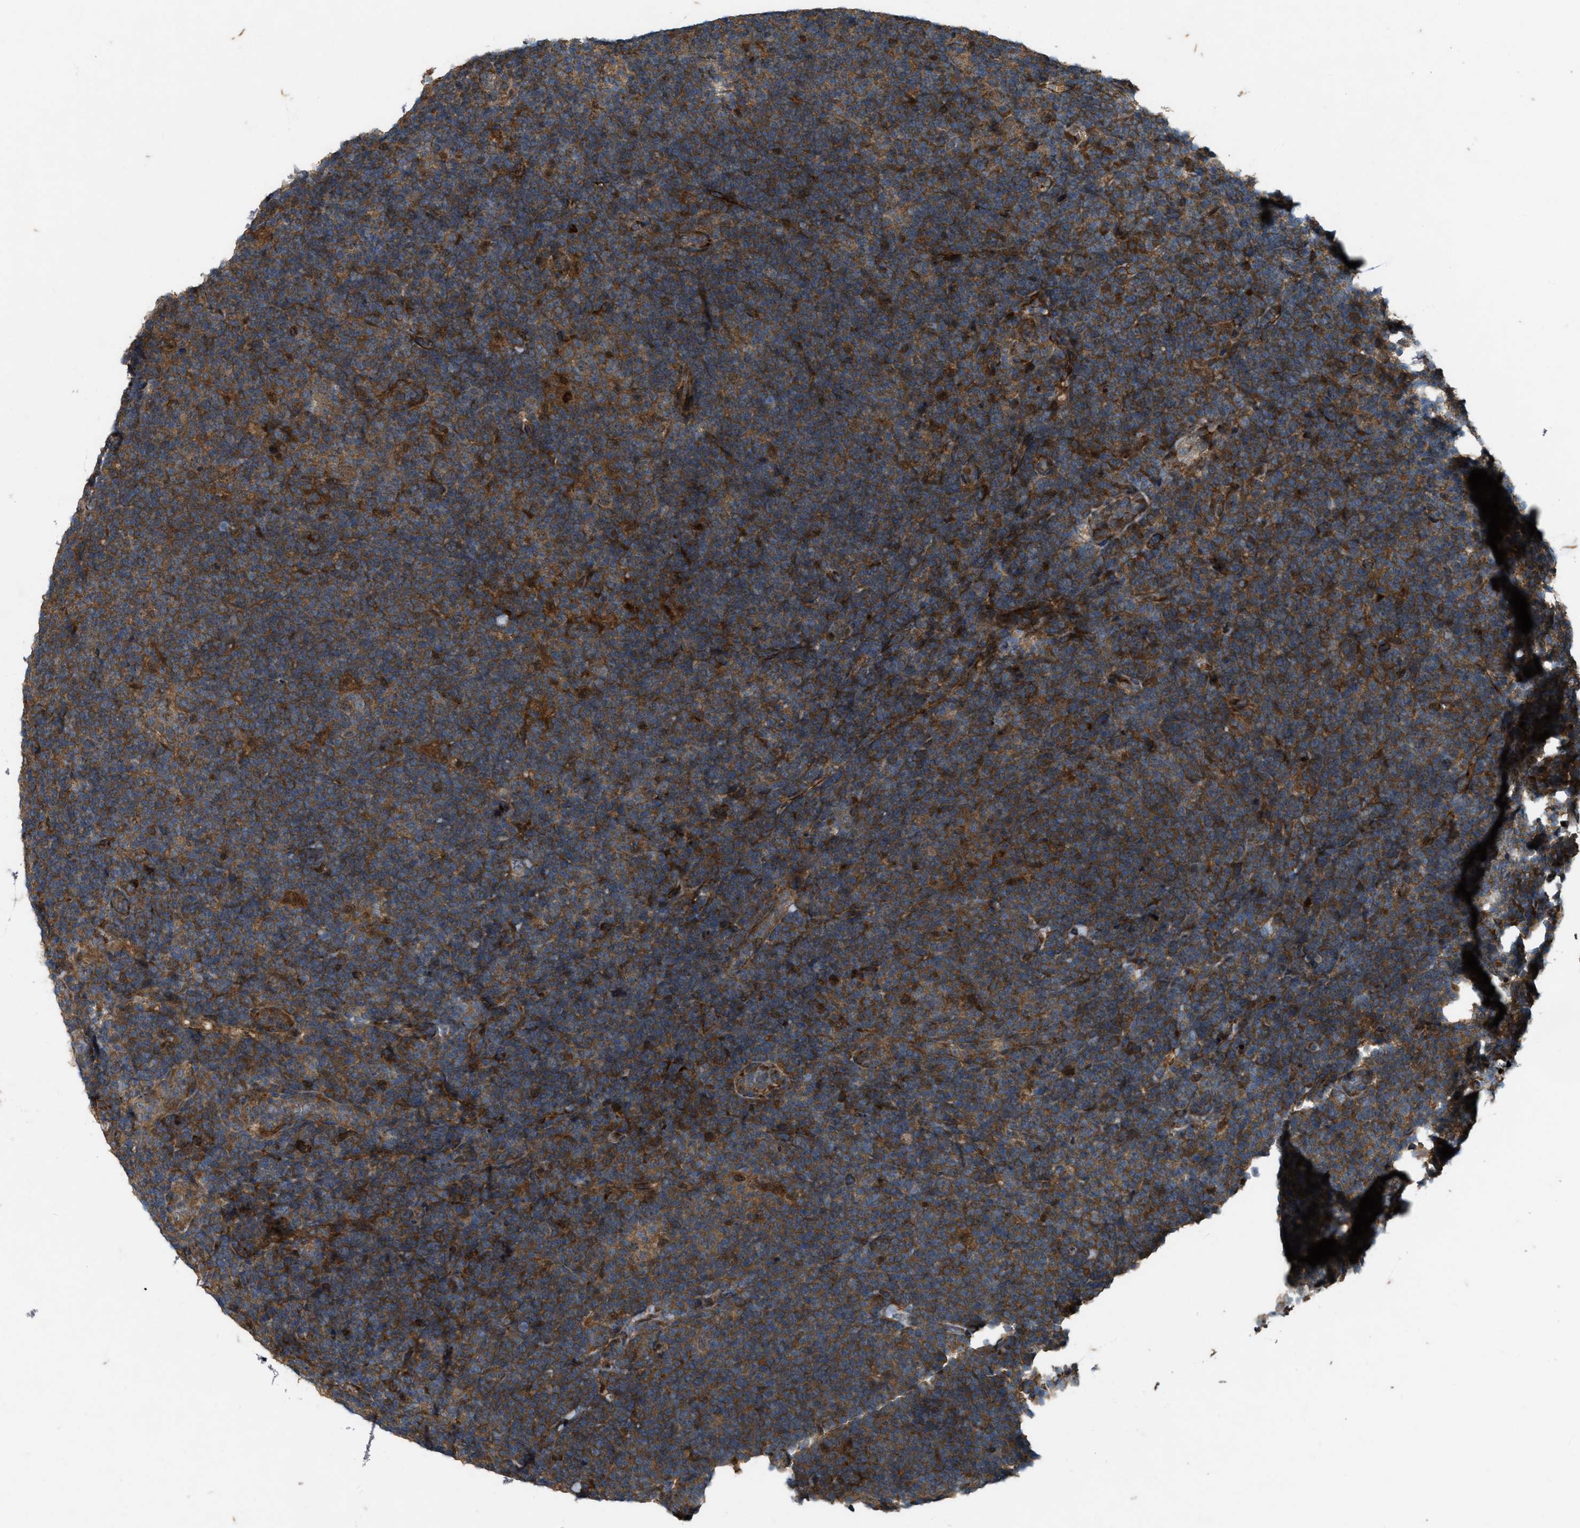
{"staining": {"intensity": "moderate", "quantity": ">75%", "location": "cytoplasmic/membranous"}, "tissue": "lymphoma", "cell_type": "Tumor cells", "image_type": "cancer", "snomed": [{"axis": "morphology", "description": "Hodgkin's disease, NOS"}, {"axis": "topography", "description": "Lymph node"}], "caption": "Protein expression analysis of human Hodgkin's disease reveals moderate cytoplasmic/membranous expression in approximately >75% of tumor cells.", "gene": "LRRC72", "patient": {"sex": "female", "age": 57}}